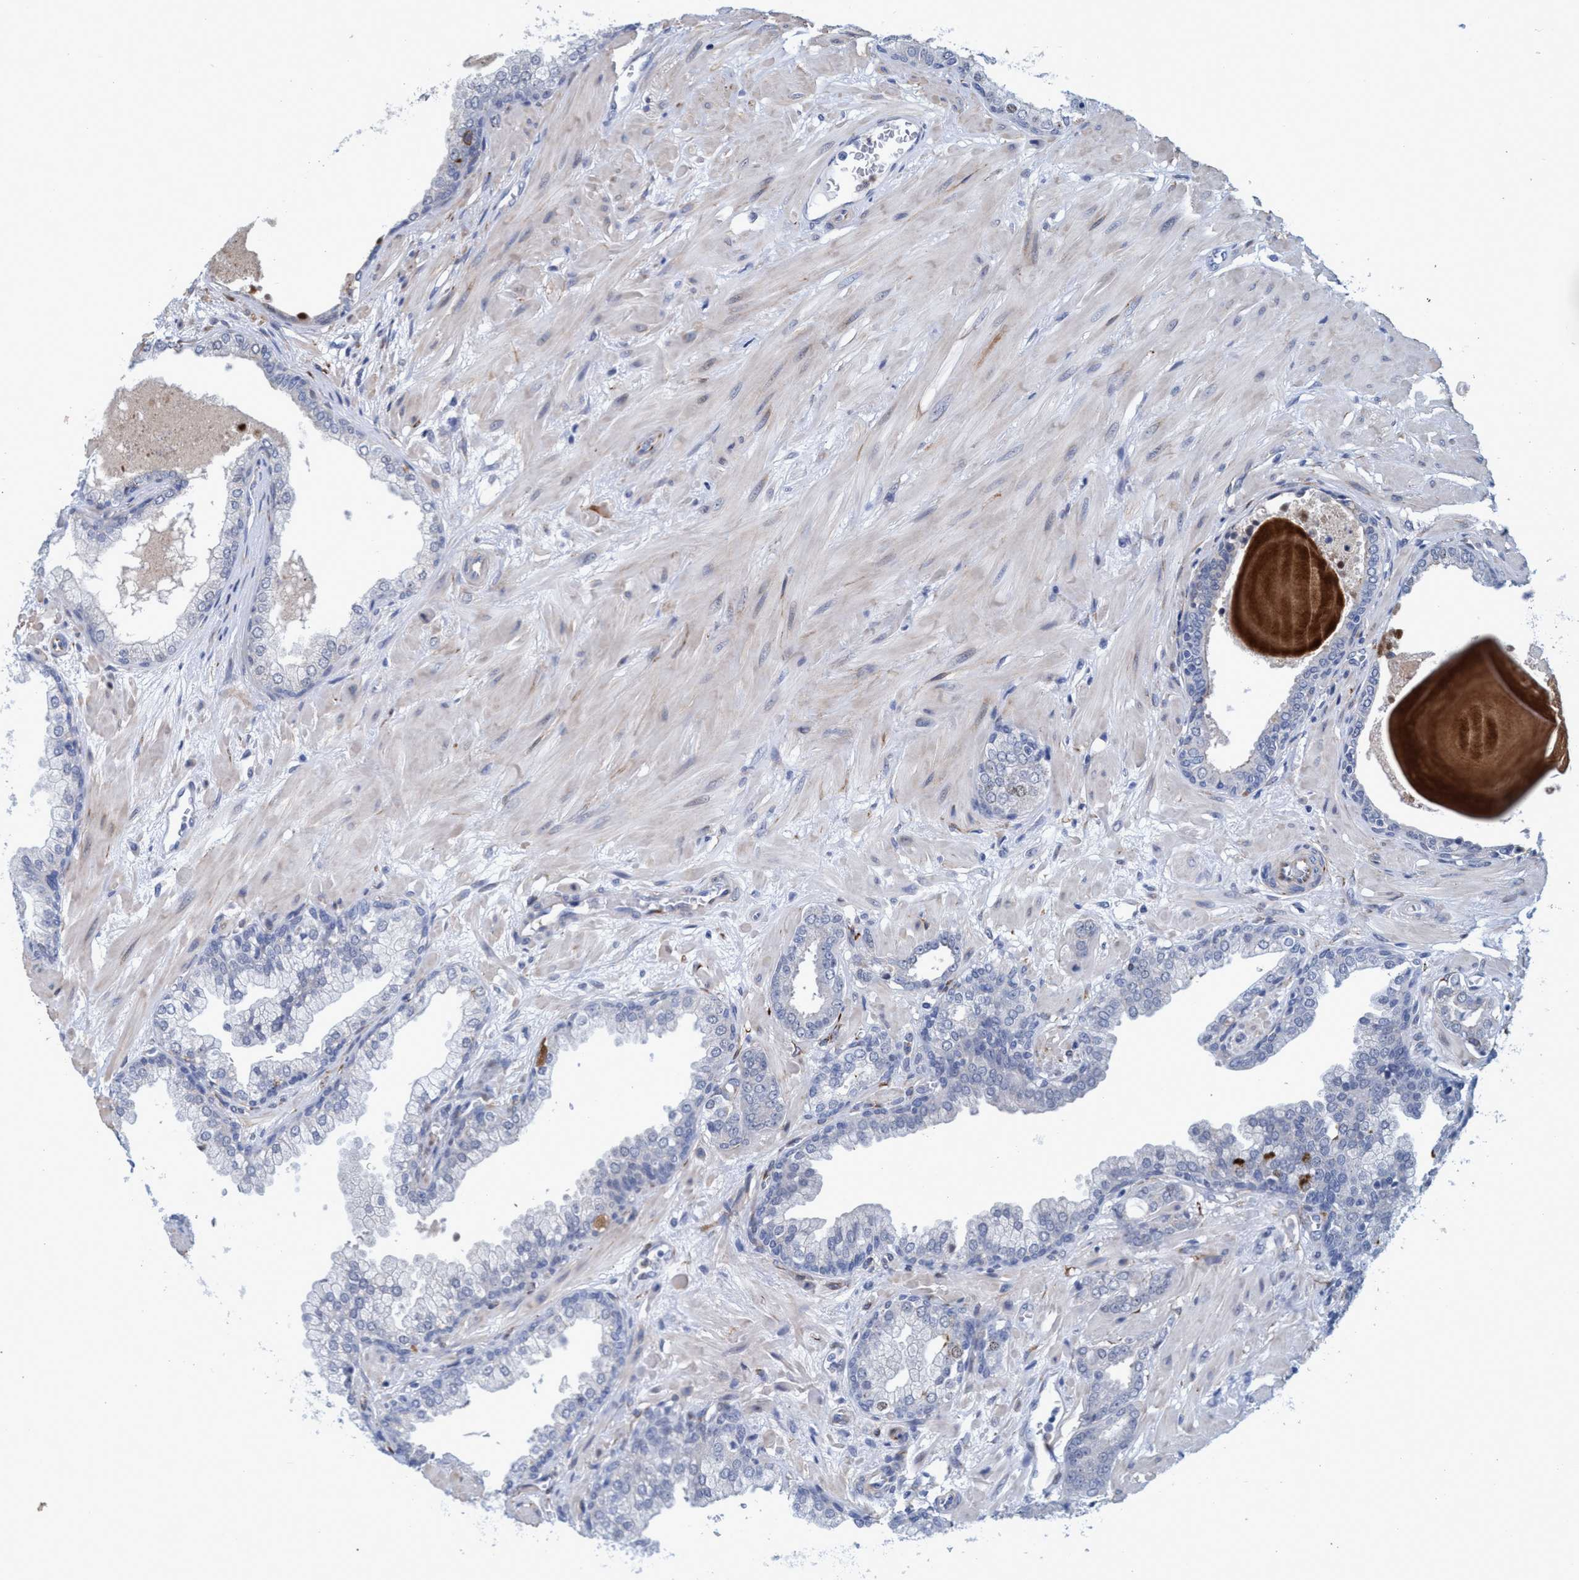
{"staining": {"intensity": "negative", "quantity": "none", "location": "none"}, "tissue": "prostate cancer", "cell_type": "Tumor cells", "image_type": "cancer", "snomed": [{"axis": "morphology", "description": "Adenocarcinoma, Low grade"}, {"axis": "topography", "description": "Prostate"}], "caption": "This is an immunohistochemistry image of human adenocarcinoma (low-grade) (prostate). There is no positivity in tumor cells.", "gene": "SLC43A2", "patient": {"sex": "male", "age": 53}}